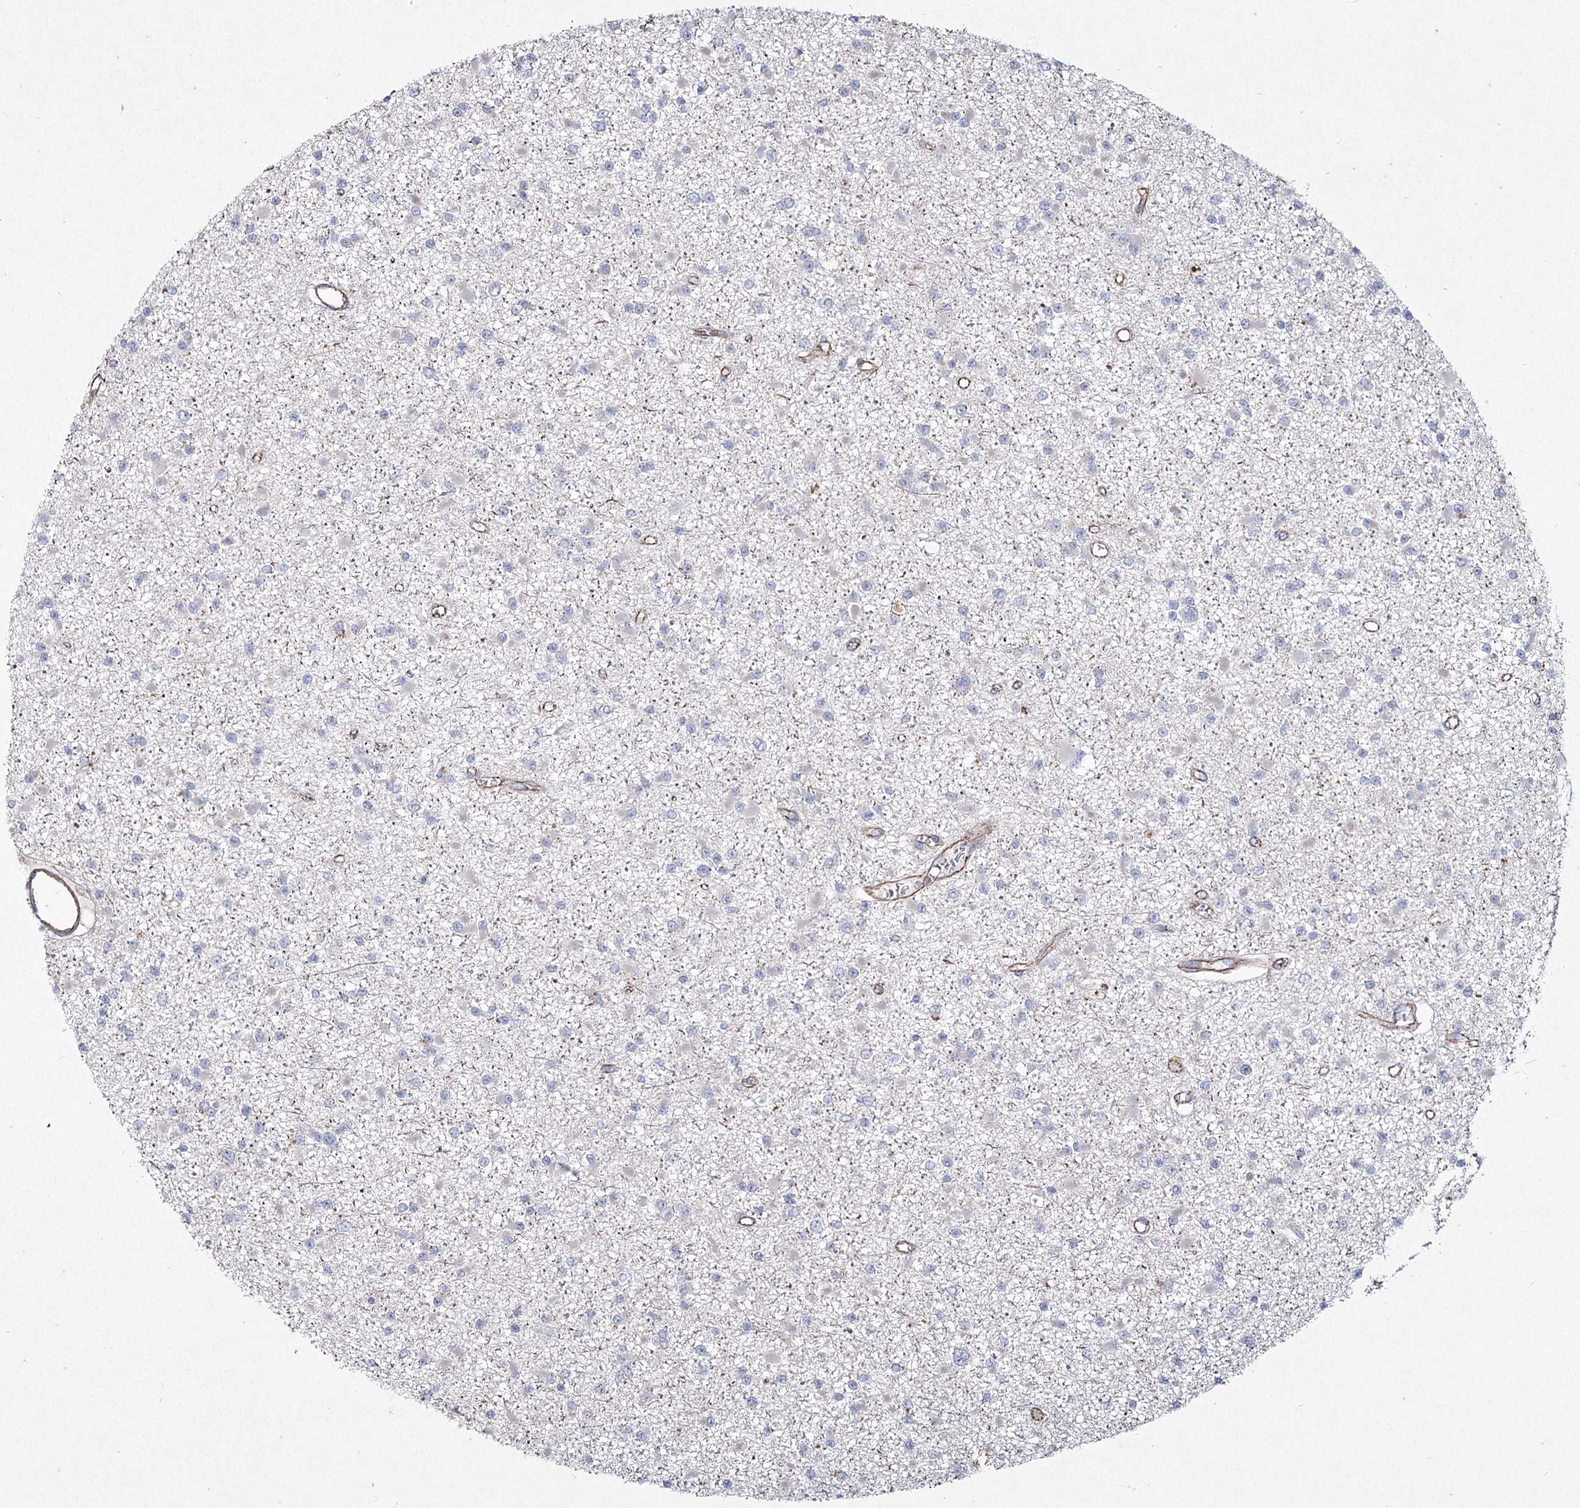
{"staining": {"intensity": "negative", "quantity": "none", "location": "none"}, "tissue": "glioma", "cell_type": "Tumor cells", "image_type": "cancer", "snomed": [{"axis": "morphology", "description": "Glioma, malignant, Low grade"}, {"axis": "topography", "description": "Brain"}], "caption": "Immunohistochemical staining of human glioma shows no significant expression in tumor cells.", "gene": "LDLRAD3", "patient": {"sex": "female", "age": 22}}